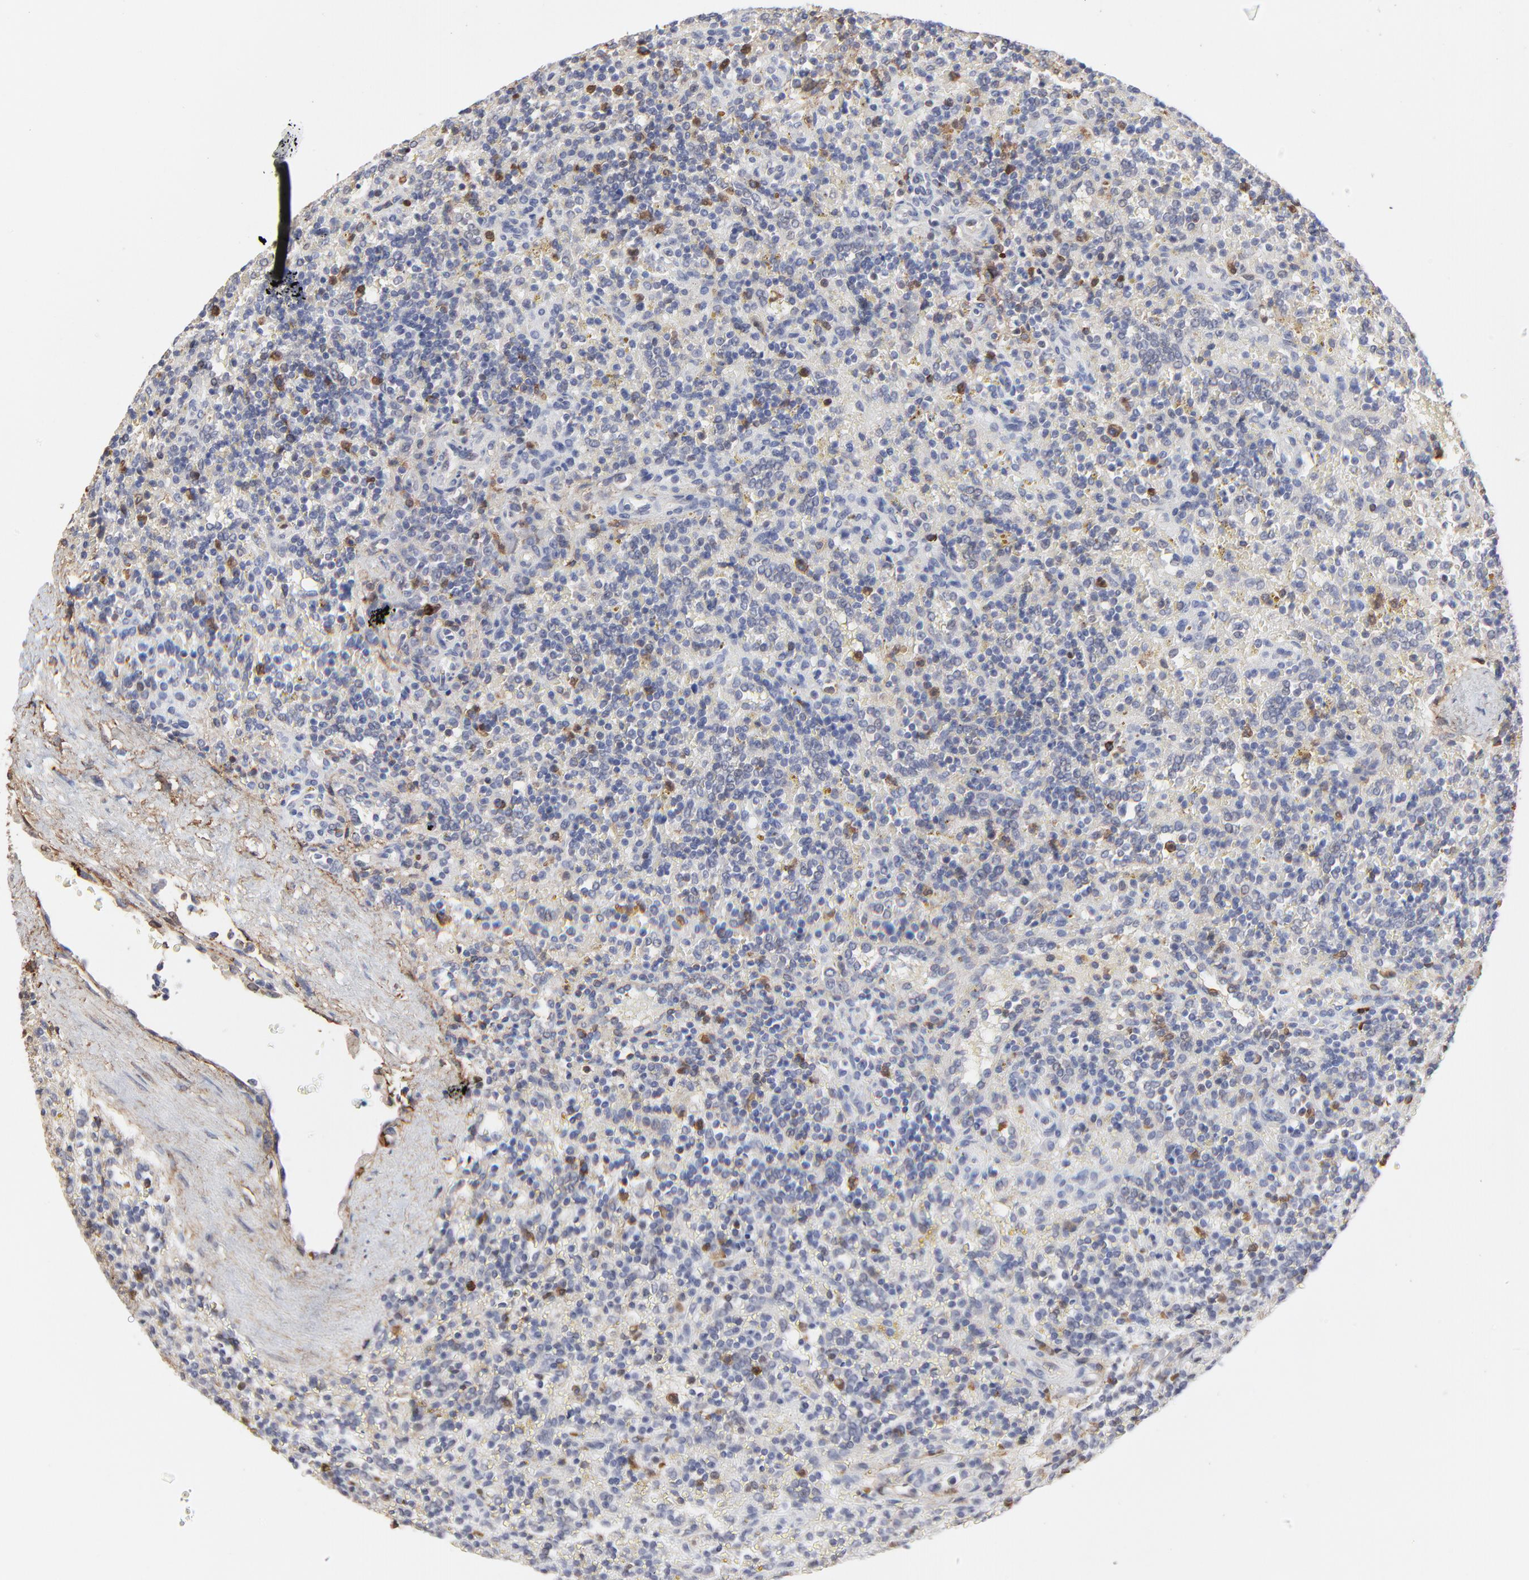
{"staining": {"intensity": "moderate", "quantity": "25%-75%", "location": "nuclear"}, "tissue": "lymphoma", "cell_type": "Tumor cells", "image_type": "cancer", "snomed": [{"axis": "morphology", "description": "Malignant lymphoma, non-Hodgkin's type, Low grade"}, {"axis": "topography", "description": "Spleen"}], "caption": "Protein analysis of malignant lymphoma, non-Hodgkin's type (low-grade) tissue demonstrates moderate nuclear expression in about 25%-75% of tumor cells.", "gene": "SLC6A14", "patient": {"sex": "male", "age": 67}}